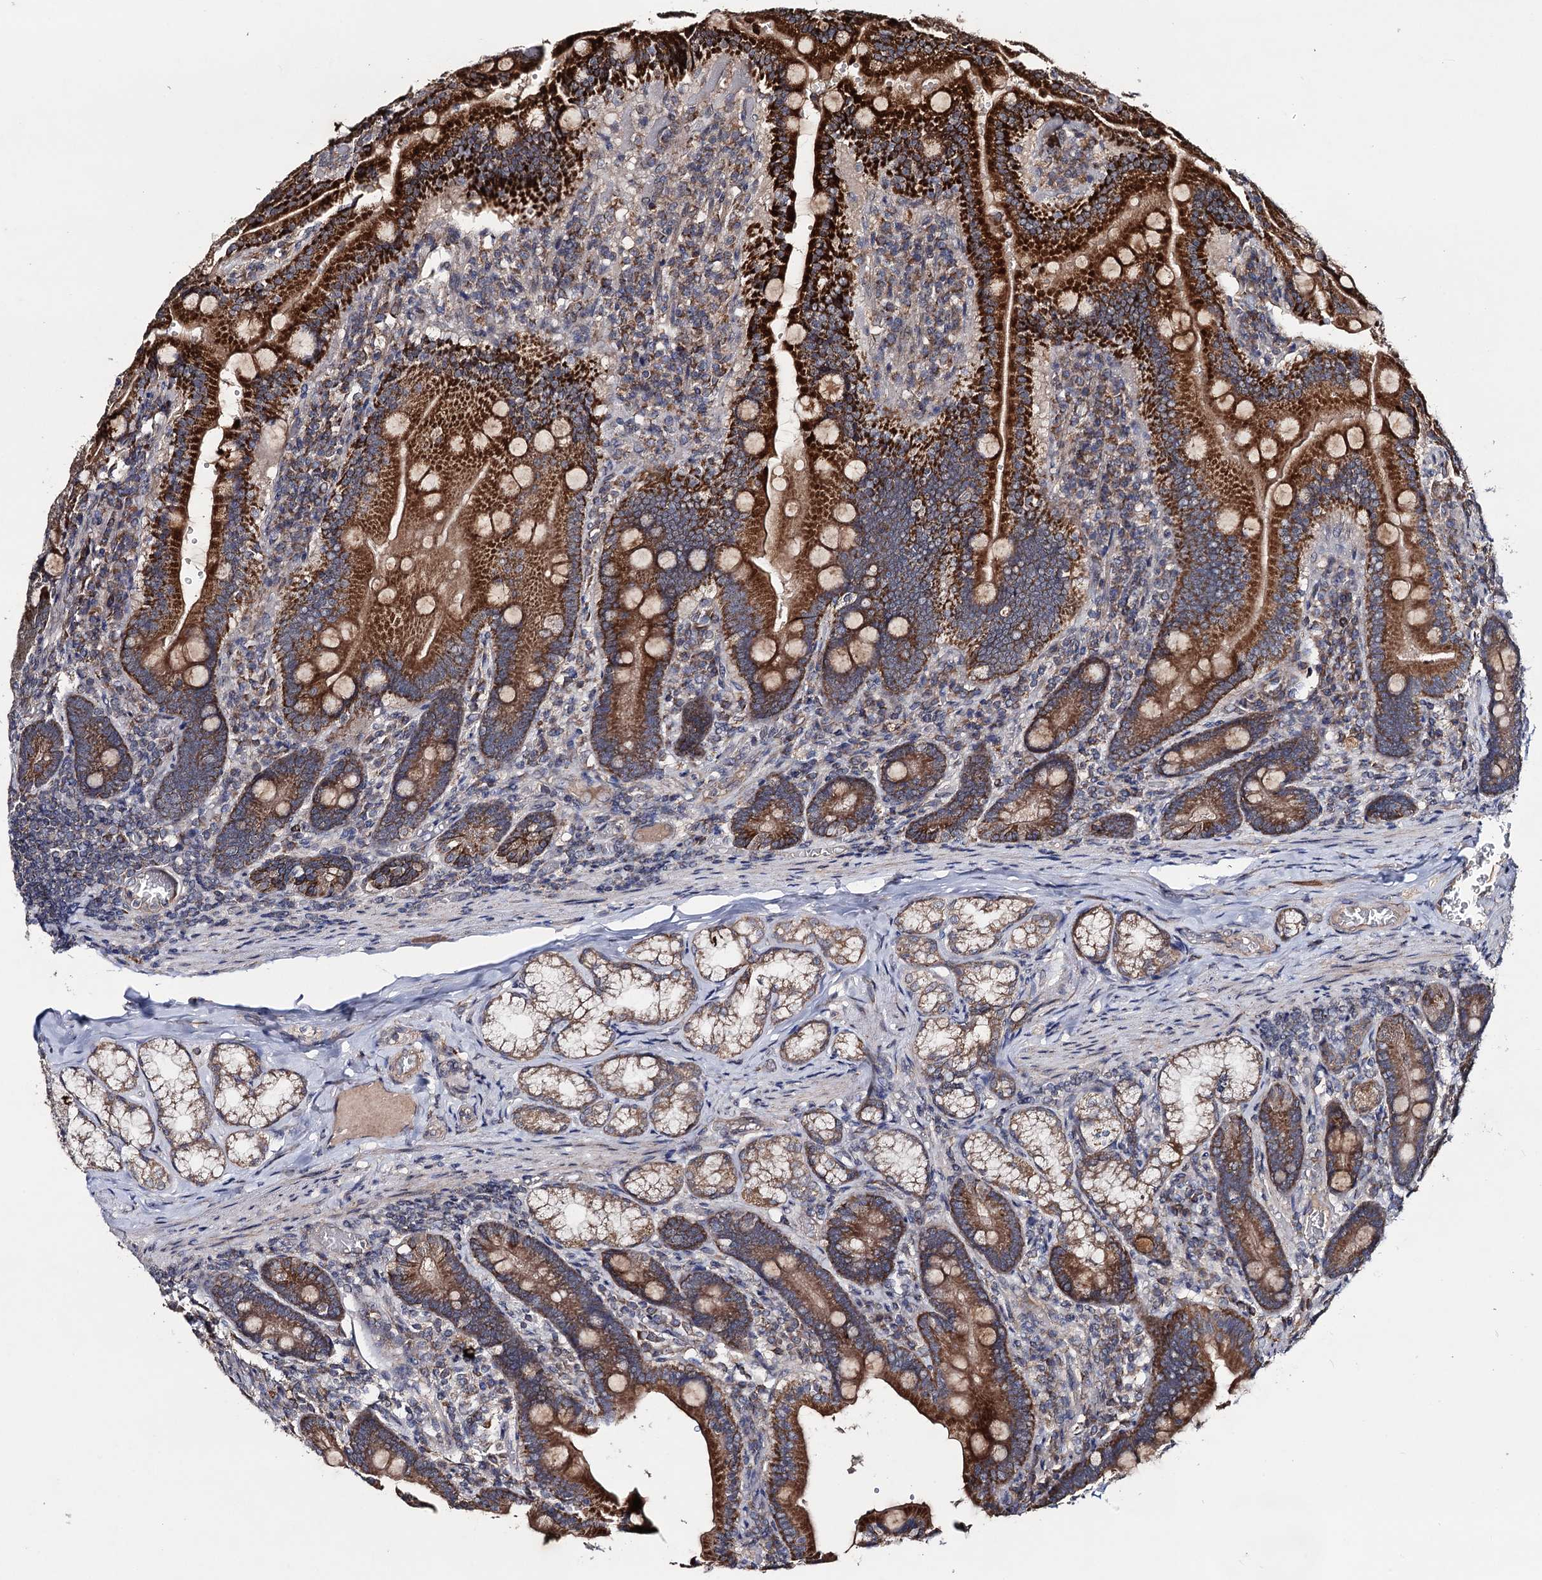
{"staining": {"intensity": "strong", "quantity": "25%-75%", "location": "cytoplasmic/membranous"}, "tissue": "duodenum", "cell_type": "Glandular cells", "image_type": "normal", "snomed": [{"axis": "morphology", "description": "Normal tissue, NOS"}, {"axis": "topography", "description": "Duodenum"}], "caption": "DAB (3,3'-diaminobenzidine) immunohistochemical staining of normal human duodenum reveals strong cytoplasmic/membranous protein positivity in about 25%-75% of glandular cells. The protein is shown in brown color, while the nuclei are stained blue.", "gene": "VPS37D", "patient": {"sex": "female", "age": 62}}